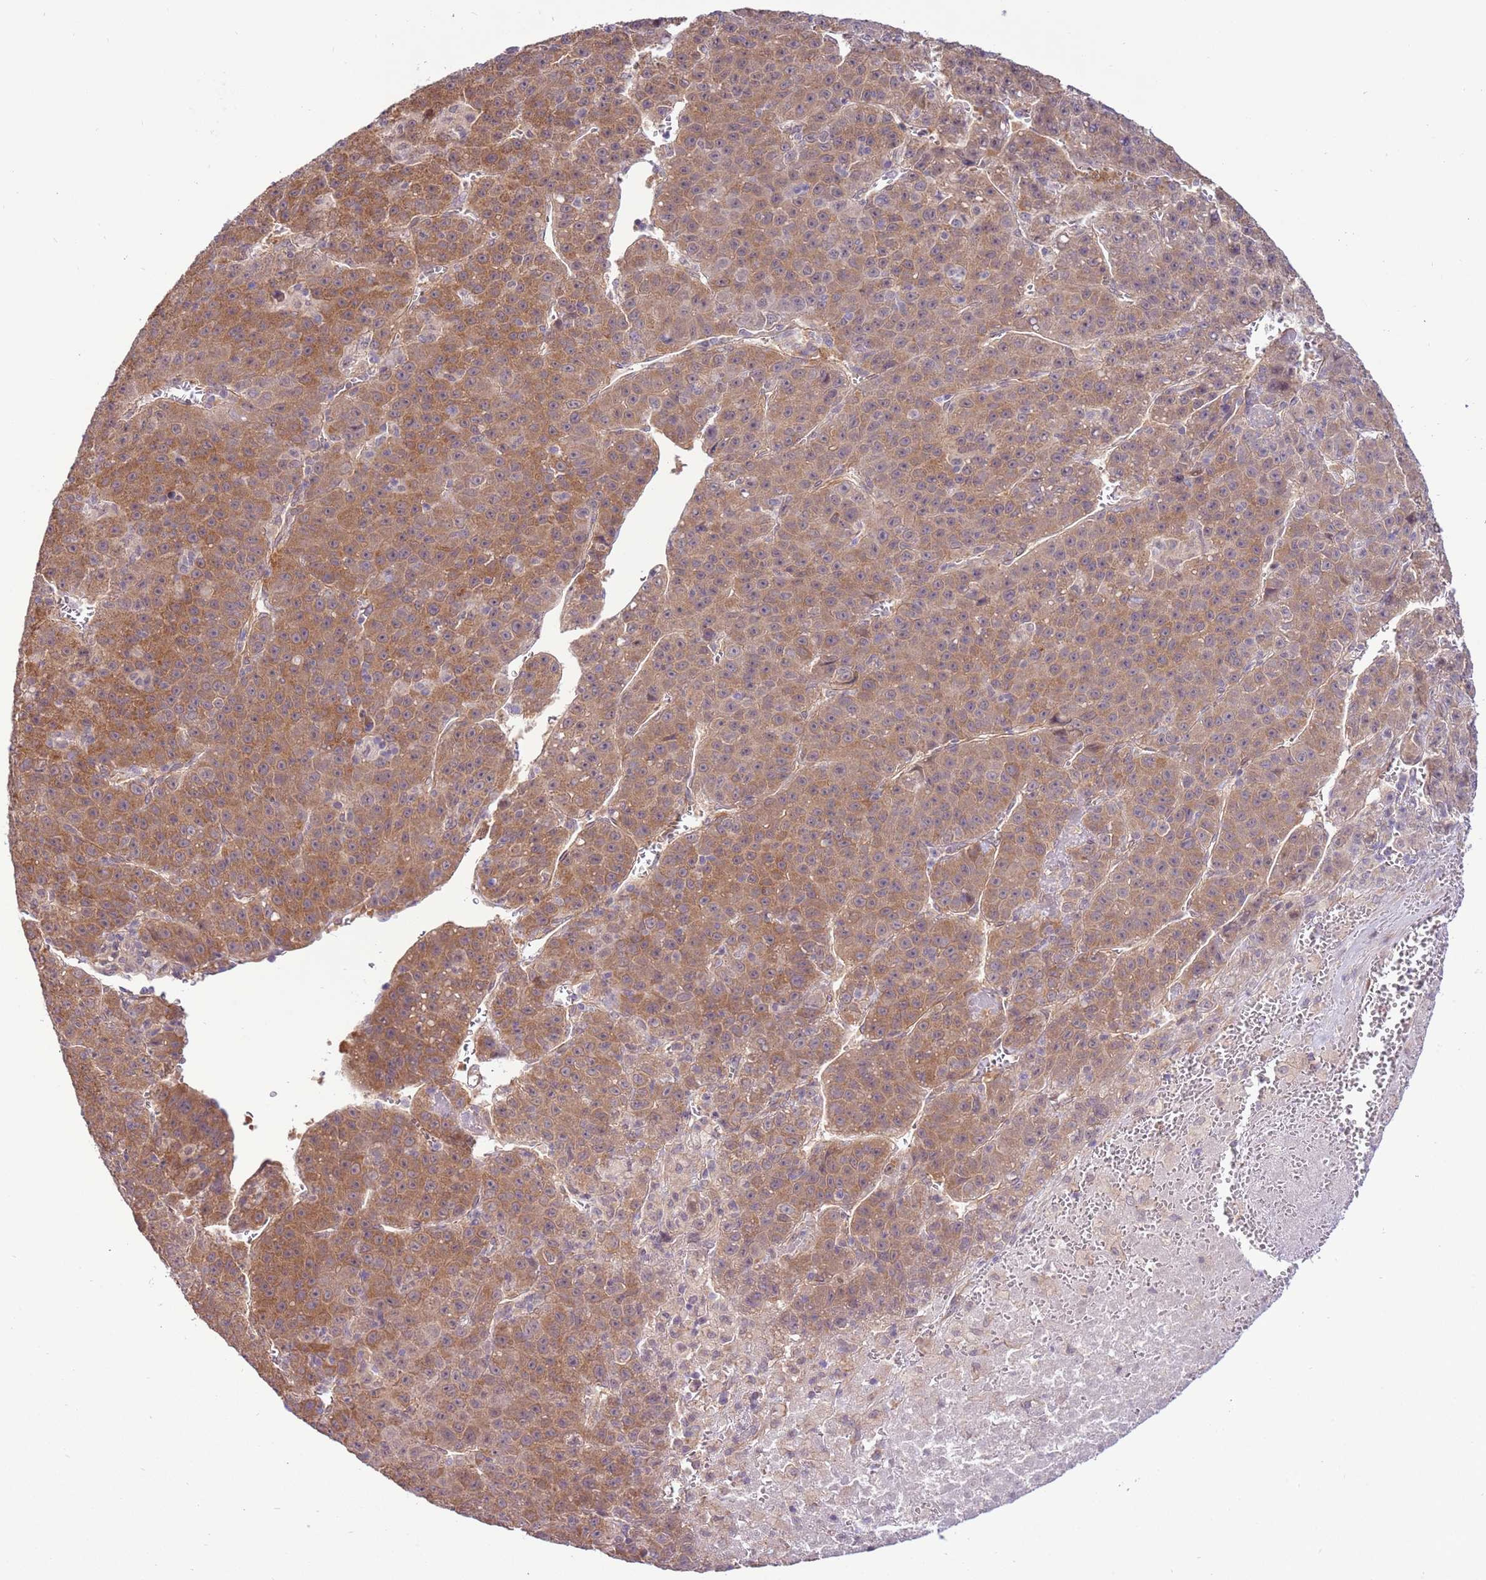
{"staining": {"intensity": "moderate", "quantity": ">75%", "location": "cytoplasmic/membranous"}, "tissue": "liver cancer", "cell_type": "Tumor cells", "image_type": "cancer", "snomed": [{"axis": "morphology", "description": "Carcinoma, Hepatocellular, NOS"}, {"axis": "topography", "description": "Liver"}], "caption": "Immunohistochemistry (IHC) (DAB) staining of human liver cancer reveals moderate cytoplasmic/membranous protein staining in approximately >75% of tumor cells.", "gene": "SCARA3", "patient": {"sex": "female", "age": 53}}